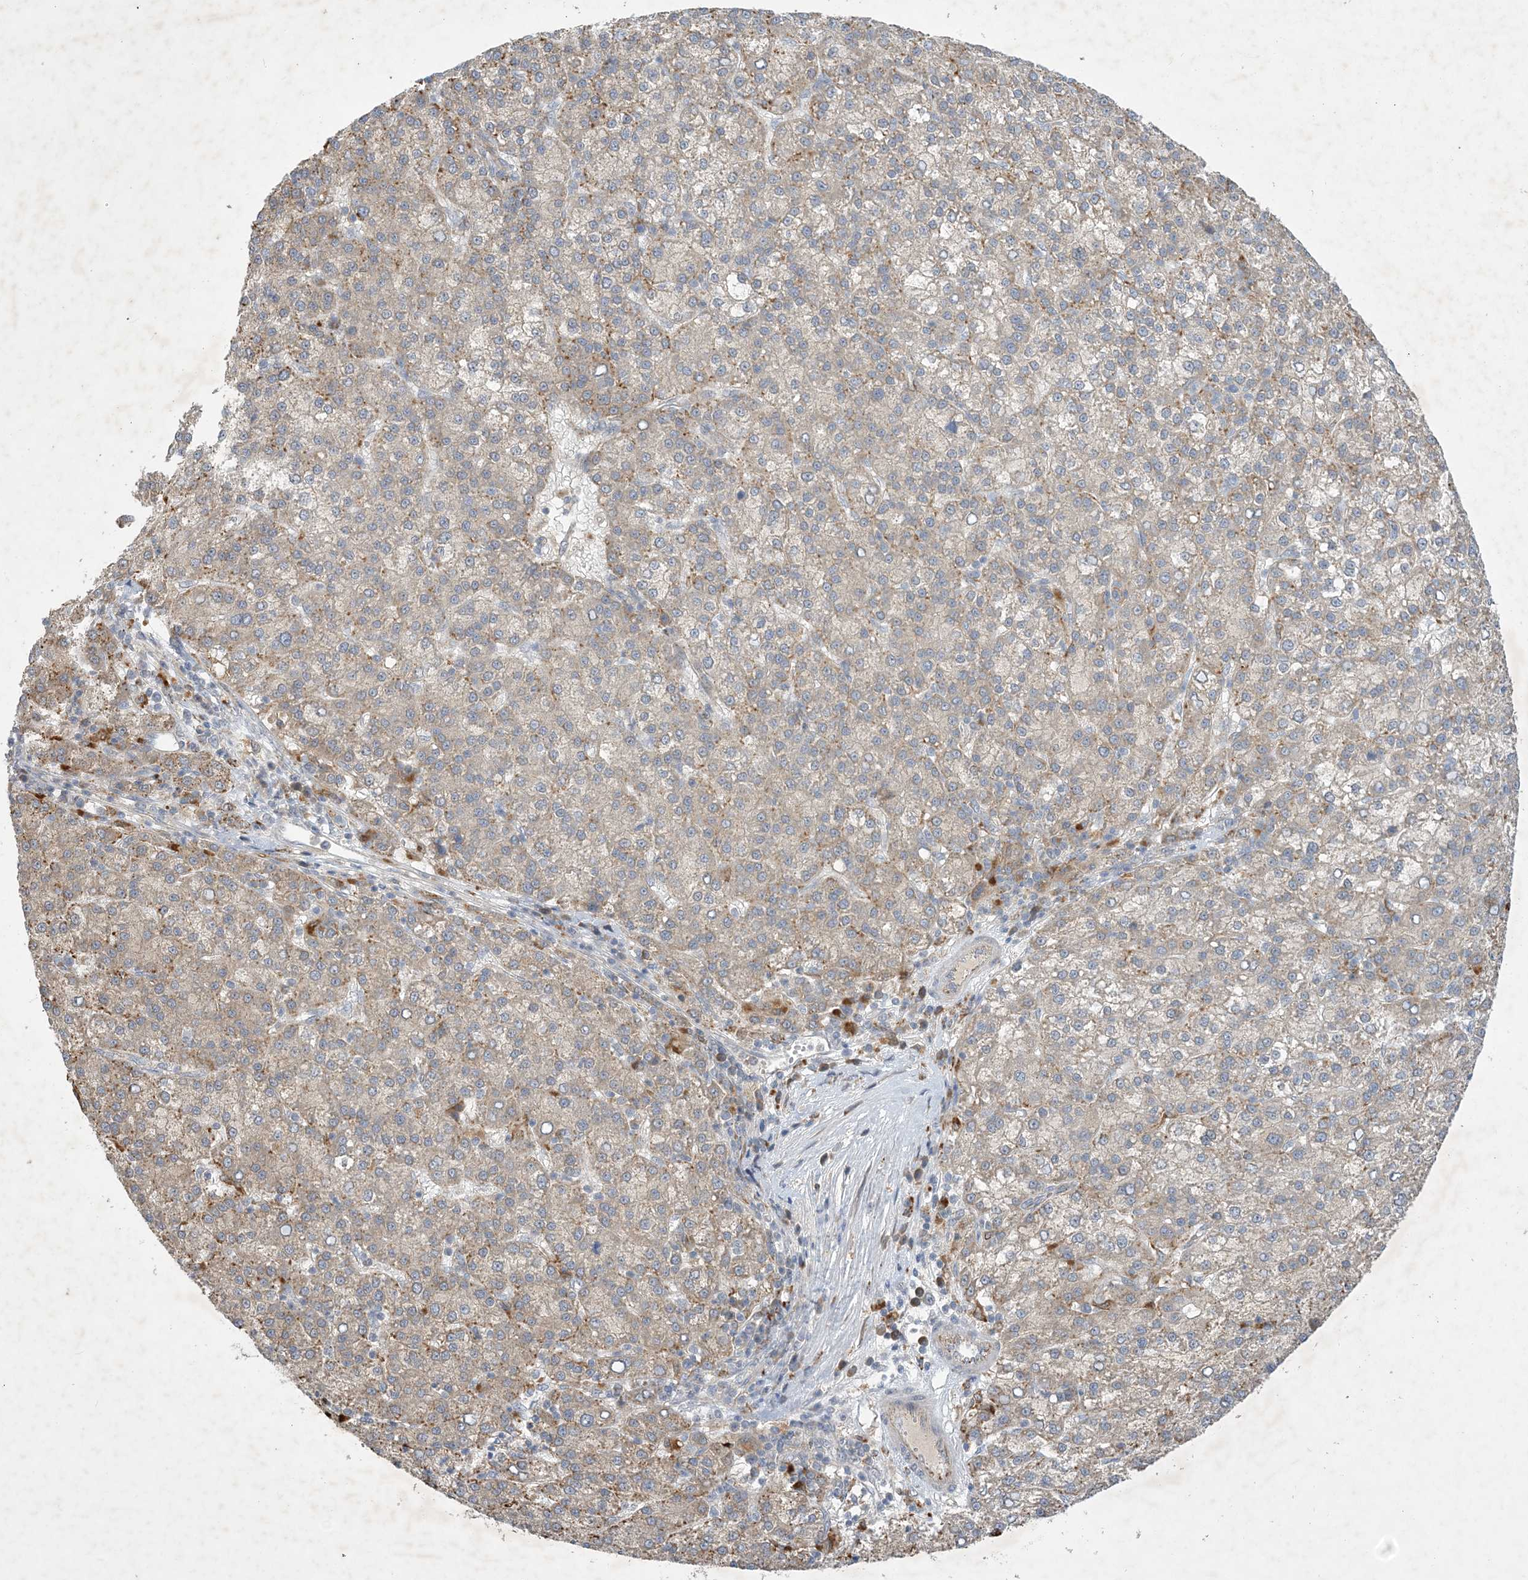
{"staining": {"intensity": "weak", "quantity": "25%-75%", "location": "cytoplasmic/membranous"}, "tissue": "liver cancer", "cell_type": "Tumor cells", "image_type": "cancer", "snomed": [{"axis": "morphology", "description": "Carcinoma, Hepatocellular, NOS"}, {"axis": "topography", "description": "Liver"}], "caption": "An image of liver cancer stained for a protein shows weak cytoplasmic/membranous brown staining in tumor cells. The staining was performed using DAB, with brown indicating positive protein expression. Nuclei are stained blue with hematoxylin.", "gene": "MRPS18A", "patient": {"sex": "female", "age": 58}}